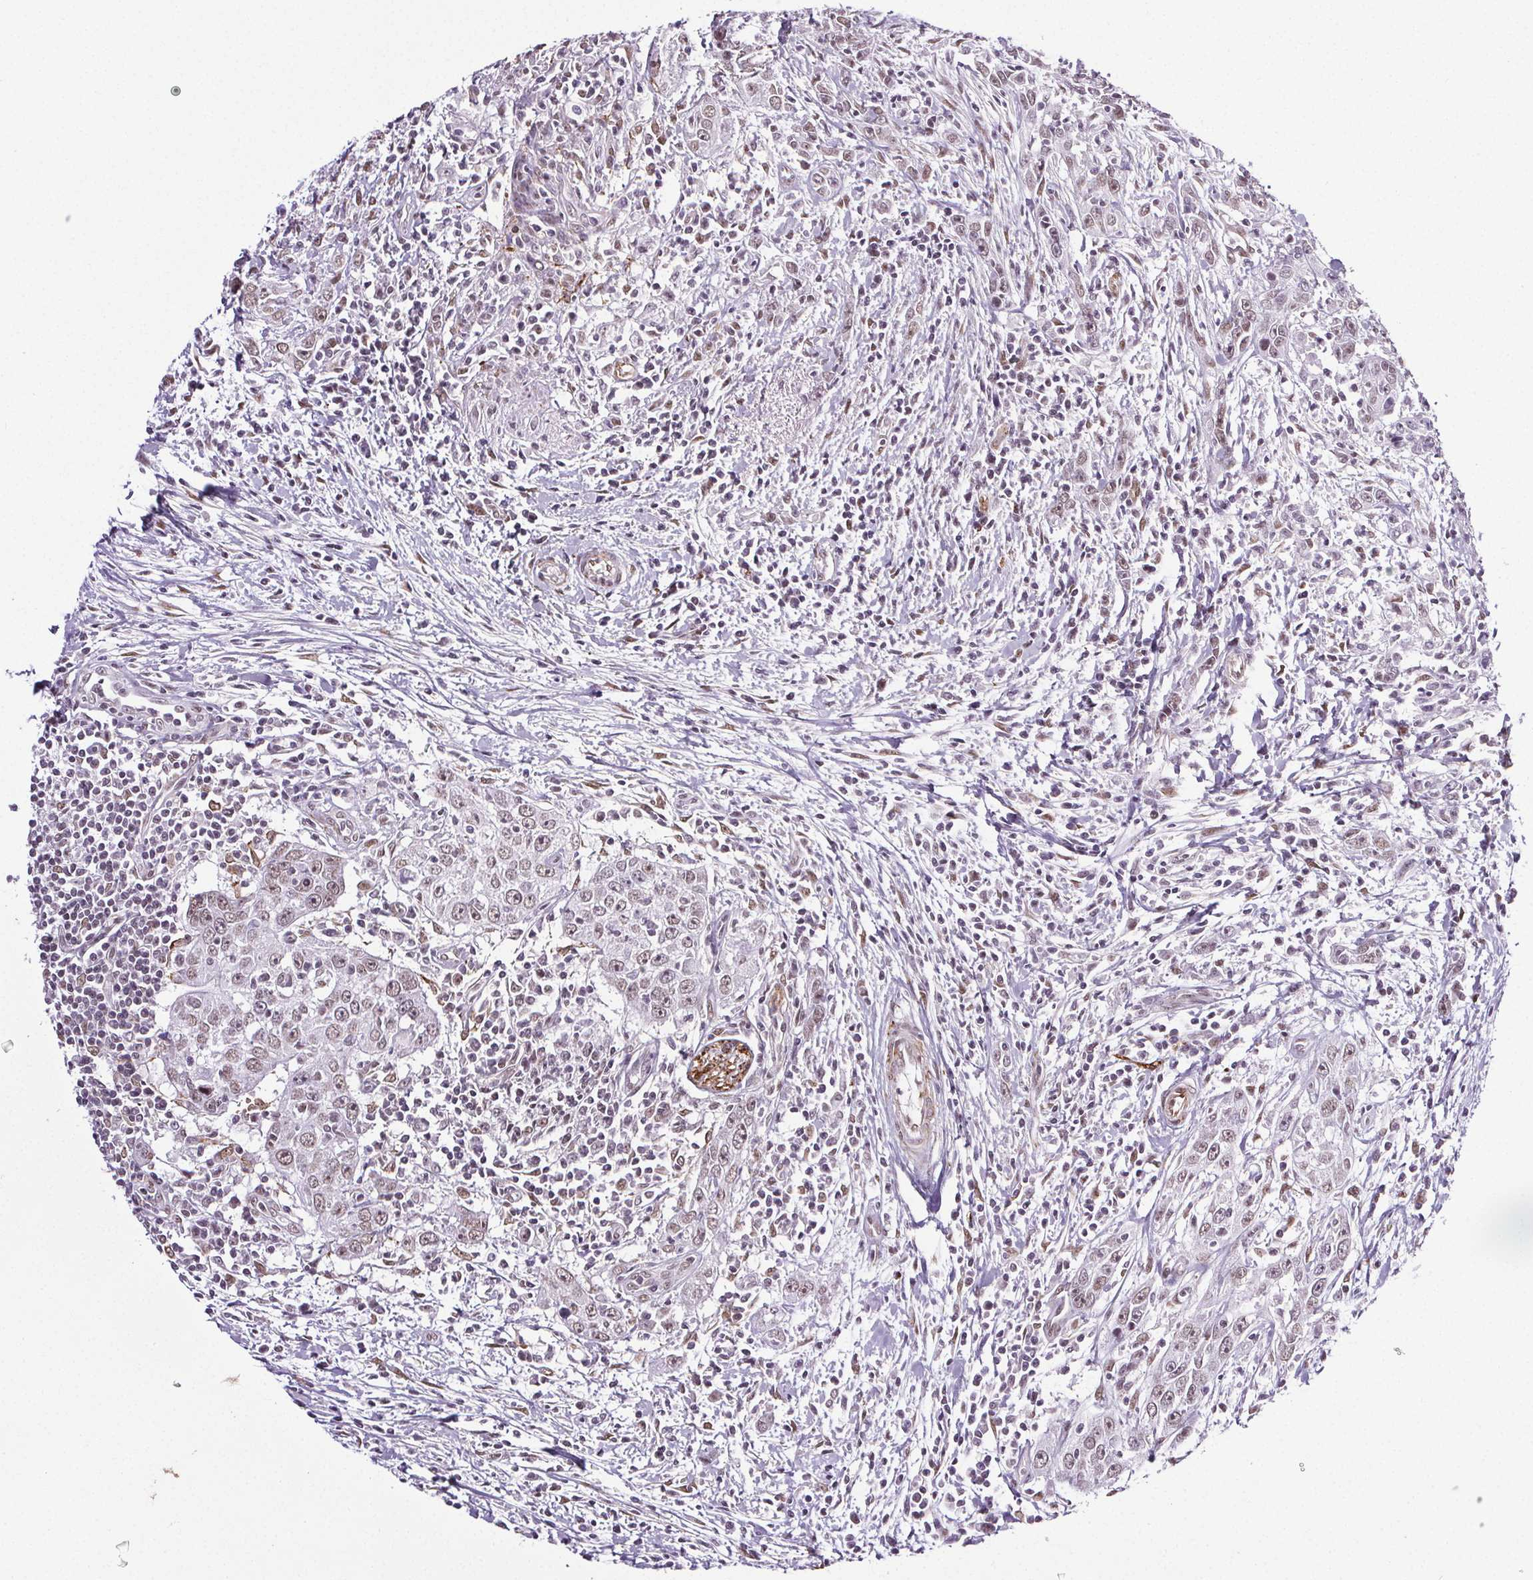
{"staining": {"intensity": "weak", "quantity": ">75%", "location": "nuclear"}, "tissue": "urothelial cancer", "cell_type": "Tumor cells", "image_type": "cancer", "snomed": [{"axis": "morphology", "description": "Urothelial carcinoma, High grade"}, {"axis": "topography", "description": "Urinary bladder"}], "caption": "High-power microscopy captured an immunohistochemistry (IHC) photomicrograph of urothelial cancer, revealing weak nuclear staining in approximately >75% of tumor cells. (DAB (3,3'-diaminobenzidine) IHC with brightfield microscopy, high magnification).", "gene": "GP6", "patient": {"sex": "male", "age": 83}}